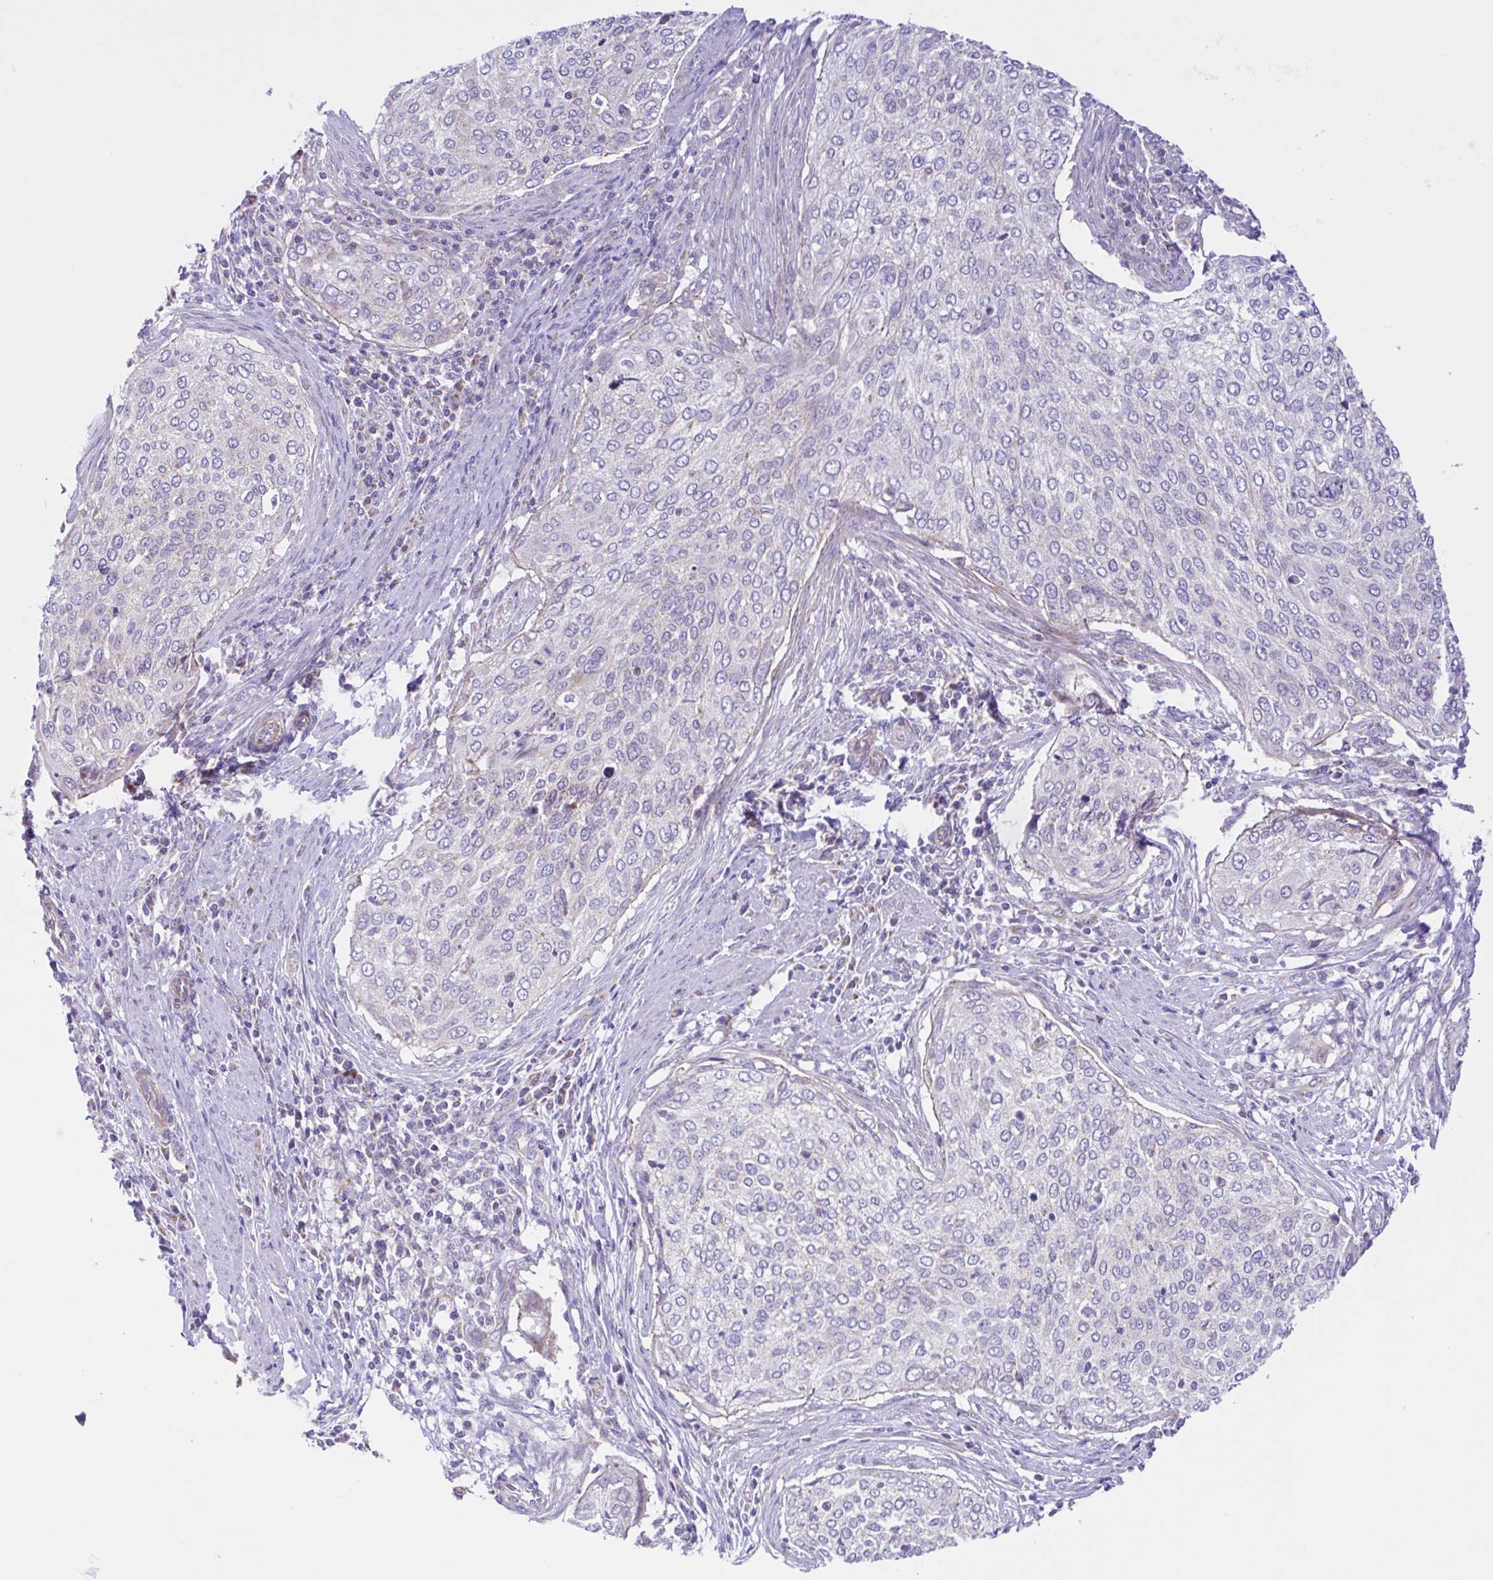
{"staining": {"intensity": "negative", "quantity": "none", "location": "none"}, "tissue": "cervical cancer", "cell_type": "Tumor cells", "image_type": "cancer", "snomed": [{"axis": "morphology", "description": "Squamous cell carcinoma, NOS"}, {"axis": "topography", "description": "Cervix"}], "caption": "Immunohistochemical staining of cervical squamous cell carcinoma shows no significant positivity in tumor cells. (Stains: DAB immunohistochemistry with hematoxylin counter stain, Microscopy: brightfield microscopy at high magnification).", "gene": "NDUFS2", "patient": {"sex": "female", "age": 38}}